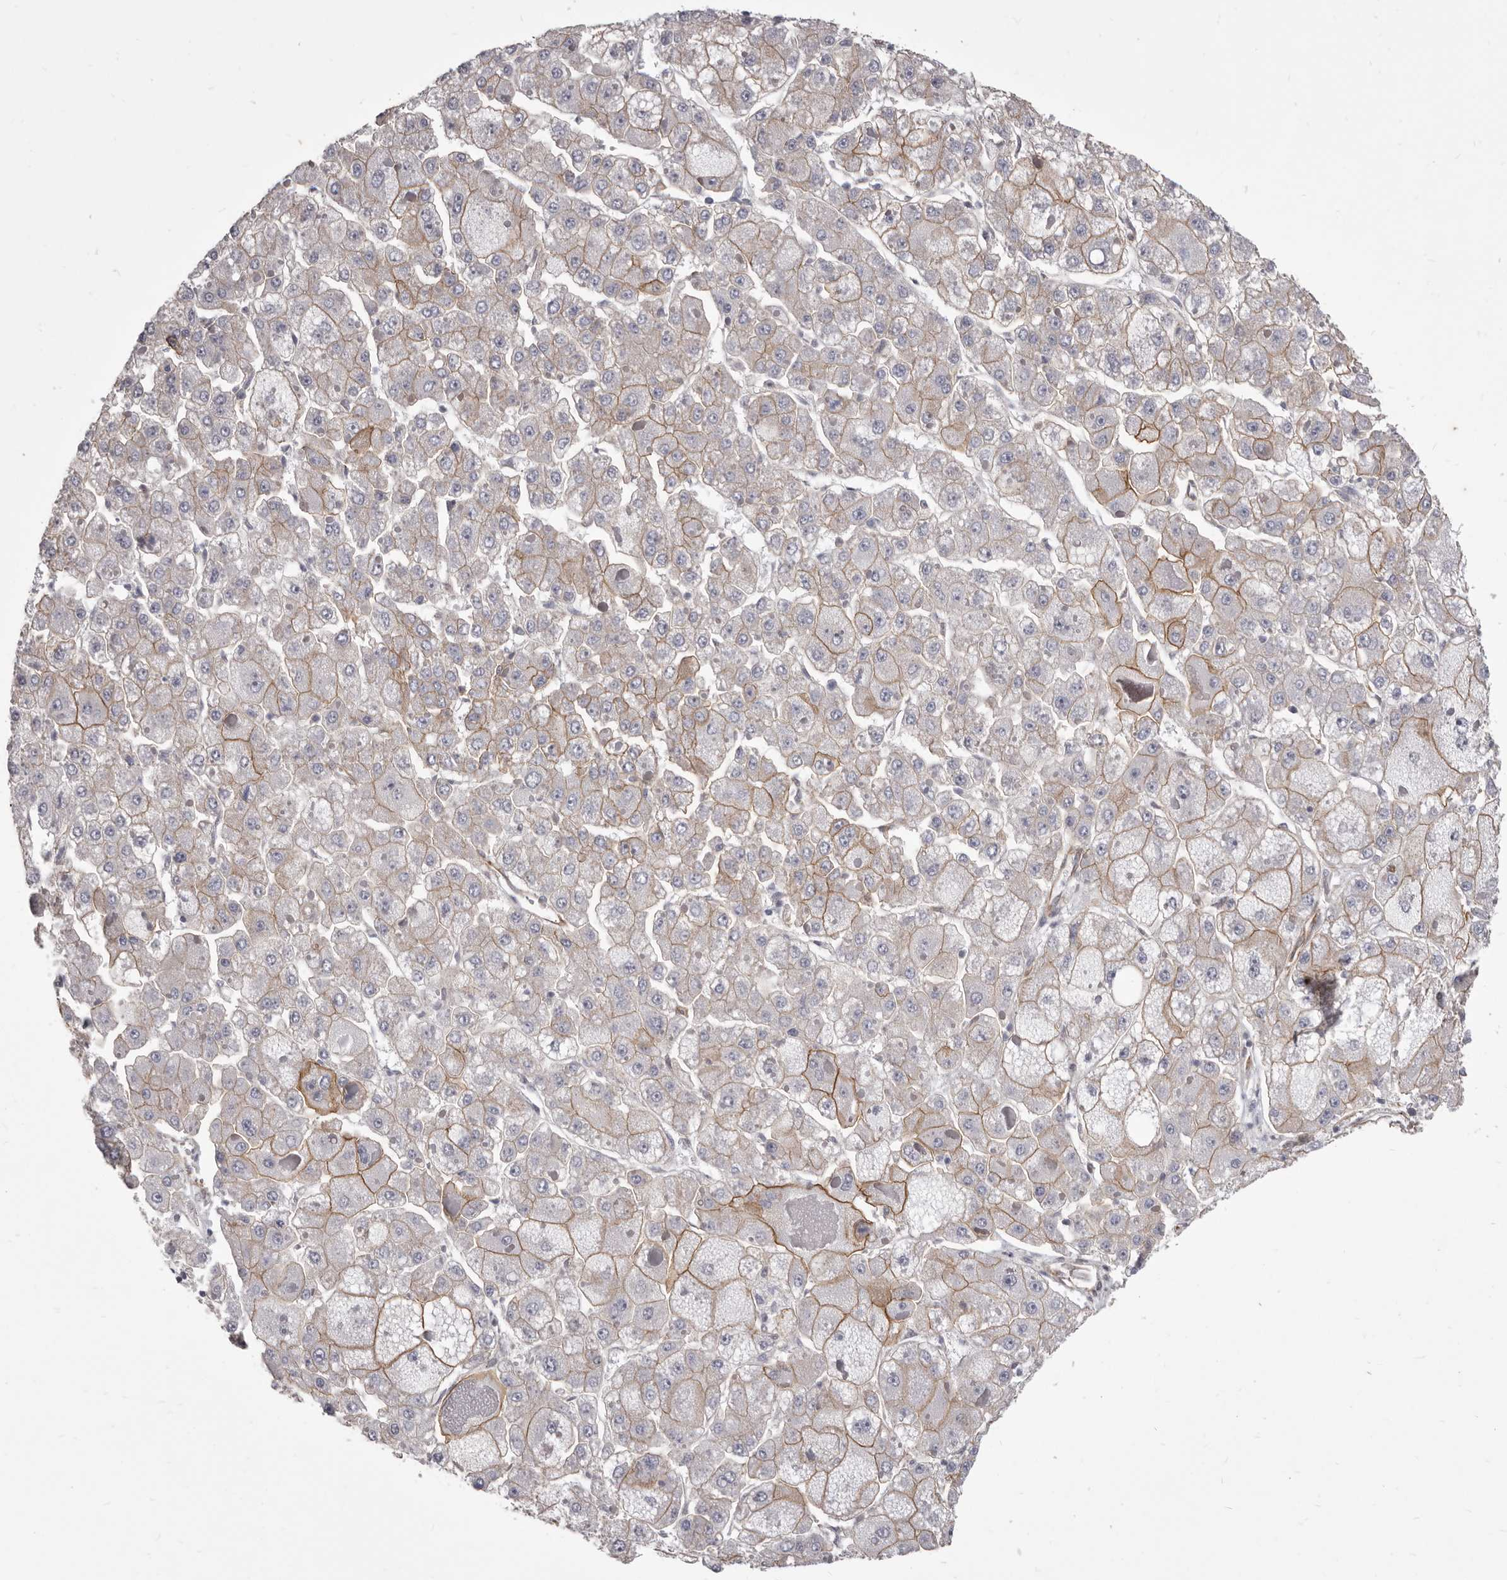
{"staining": {"intensity": "moderate", "quantity": "25%-75%", "location": "cytoplasmic/membranous"}, "tissue": "liver cancer", "cell_type": "Tumor cells", "image_type": "cancer", "snomed": [{"axis": "morphology", "description": "Carcinoma, Hepatocellular, NOS"}, {"axis": "topography", "description": "Liver"}], "caption": "Immunohistochemical staining of liver hepatocellular carcinoma shows medium levels of moderate cytoplasmic/membranous expression in about 25%-75% of tumor cells.", "gene": "P2RX6", "patient": {"sex": "female", "age": 73}}